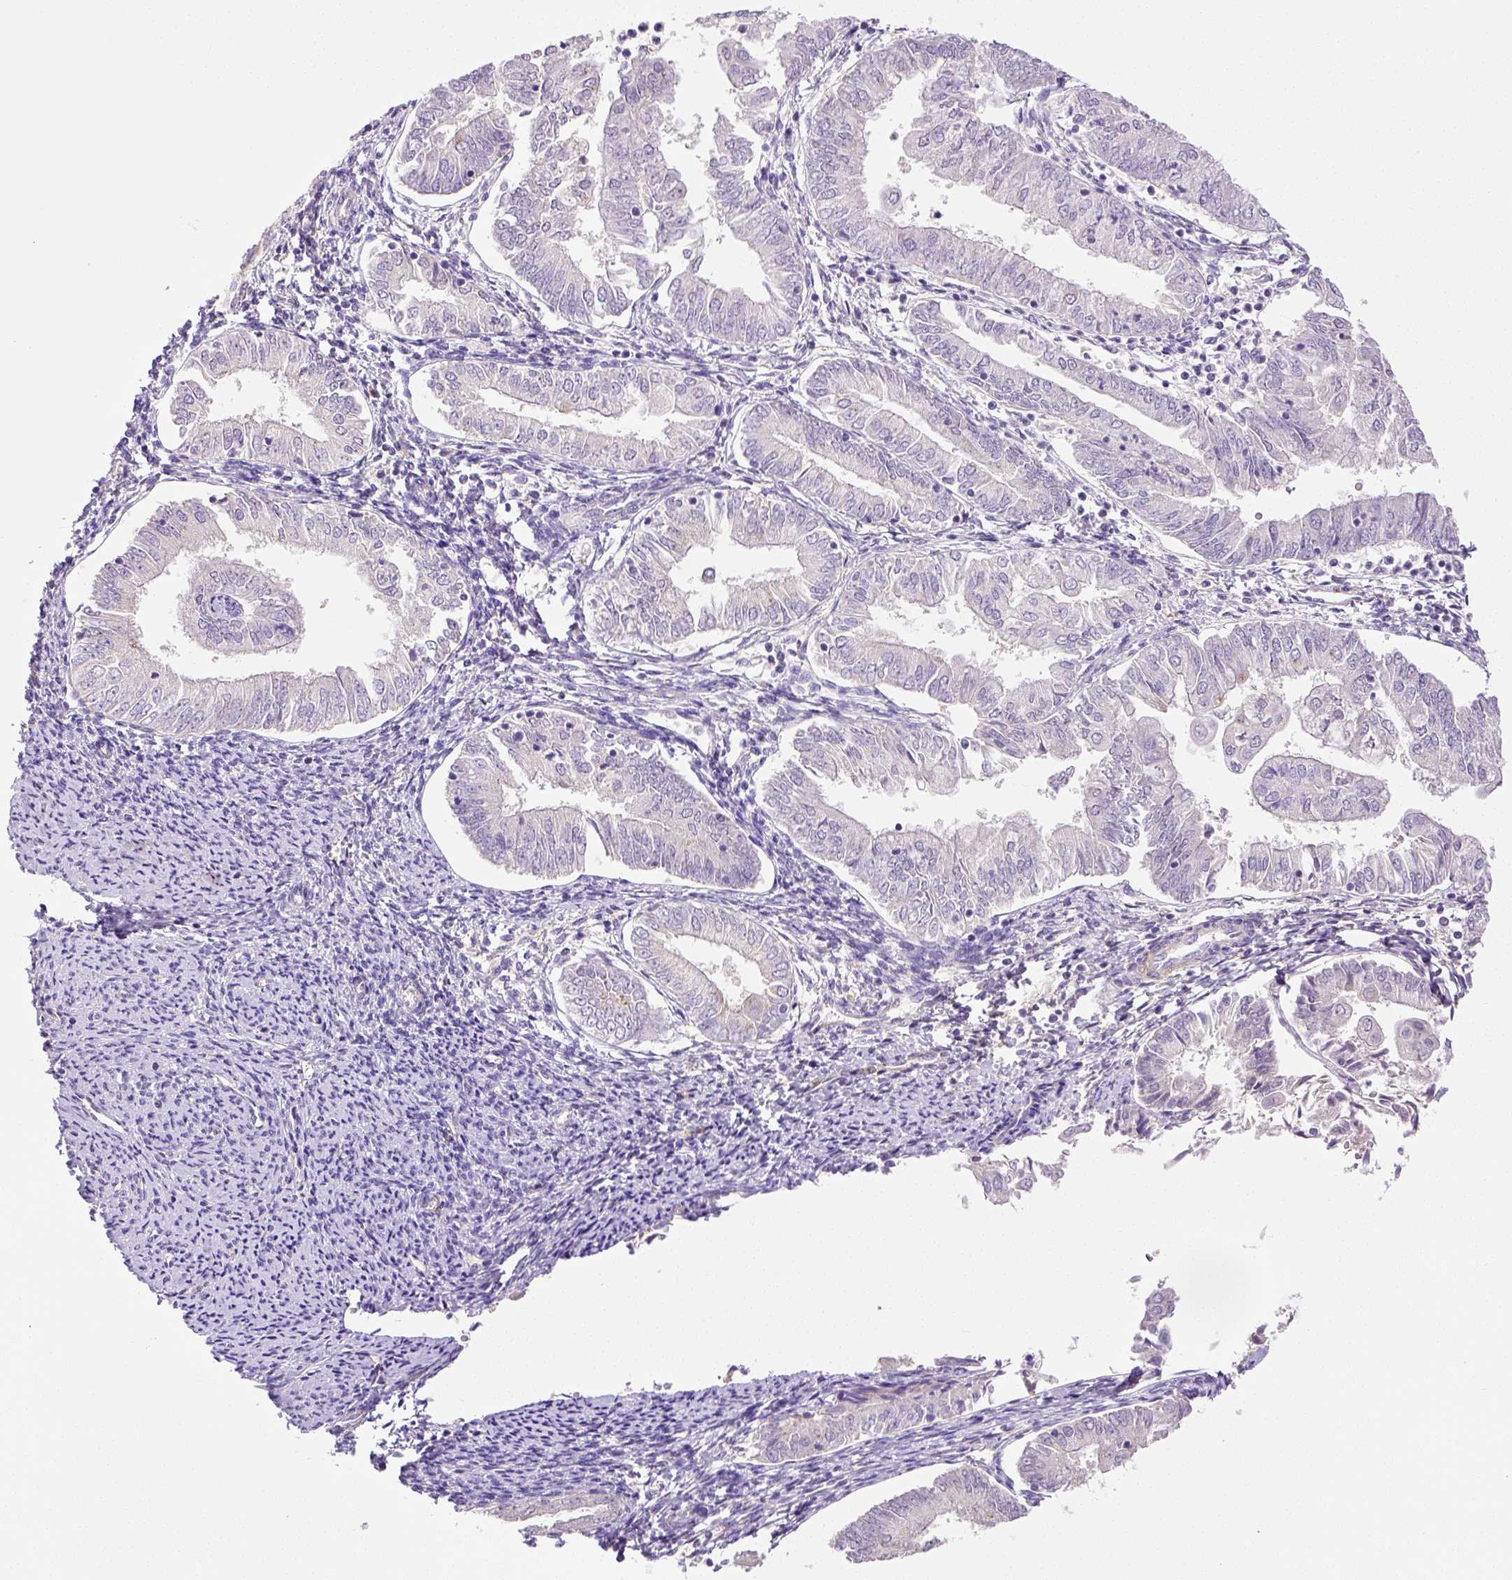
{"staining": {"intensity": "negative", "quantity": "none", "location": "none"}, "tissue": "endometrial cancer", "cell_type": "Tumor cells", "image_type": "cancer", "snomed": [{"axis": "morphology", "description": "Adenocarcinoma, NOS"}, {"axis": "topography", "description": "Endometrium"}], "caption": "Immunohistochemistry (IHC) image of neoplastic tissue: human endometrial cancer (adenocarcinoma) stained with DAB reveals no significant protein staining in tumor cells.", "gene": "THY1", "patient": {"sex": "female", "age": 55}}